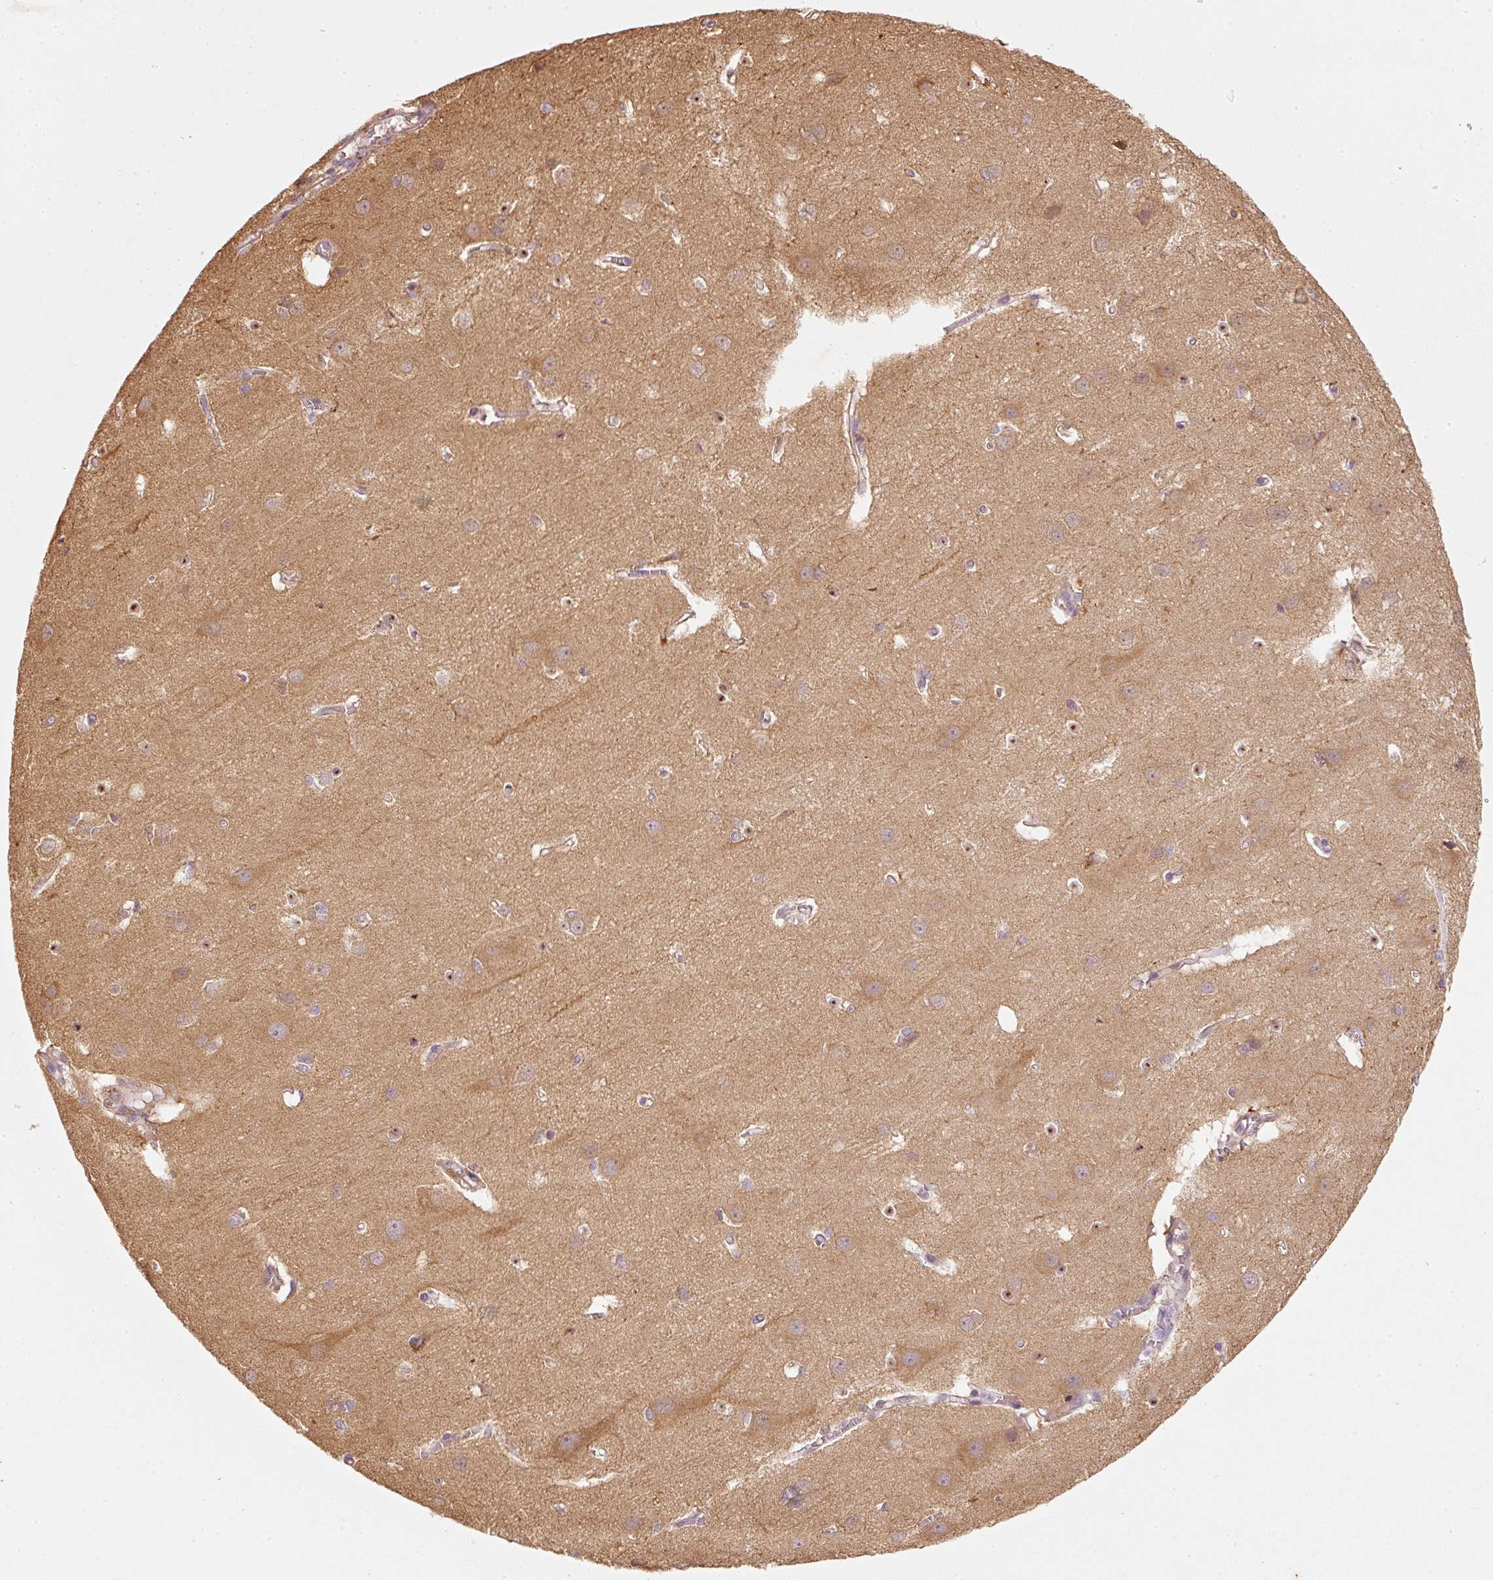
{"staining": {"intensity": "negative", "quantity": "none", "location": "none"}, "tissue": "cerebral cortex", "cell_type": "Endothelial cells", "image_type": "normal", "snomed": [{"axis": "morphology", "description": "Normal tissue, NOS"}, {"axis": "topography", "description": "Cerebral cortex"}], "caption": "An IHC histopathology image of benign cerebral cortex is shown. There is no staining in endothelial cells of cerebral cortex.", "gene": "RGL2", "patient": {"sex": "male", "age": 37}}